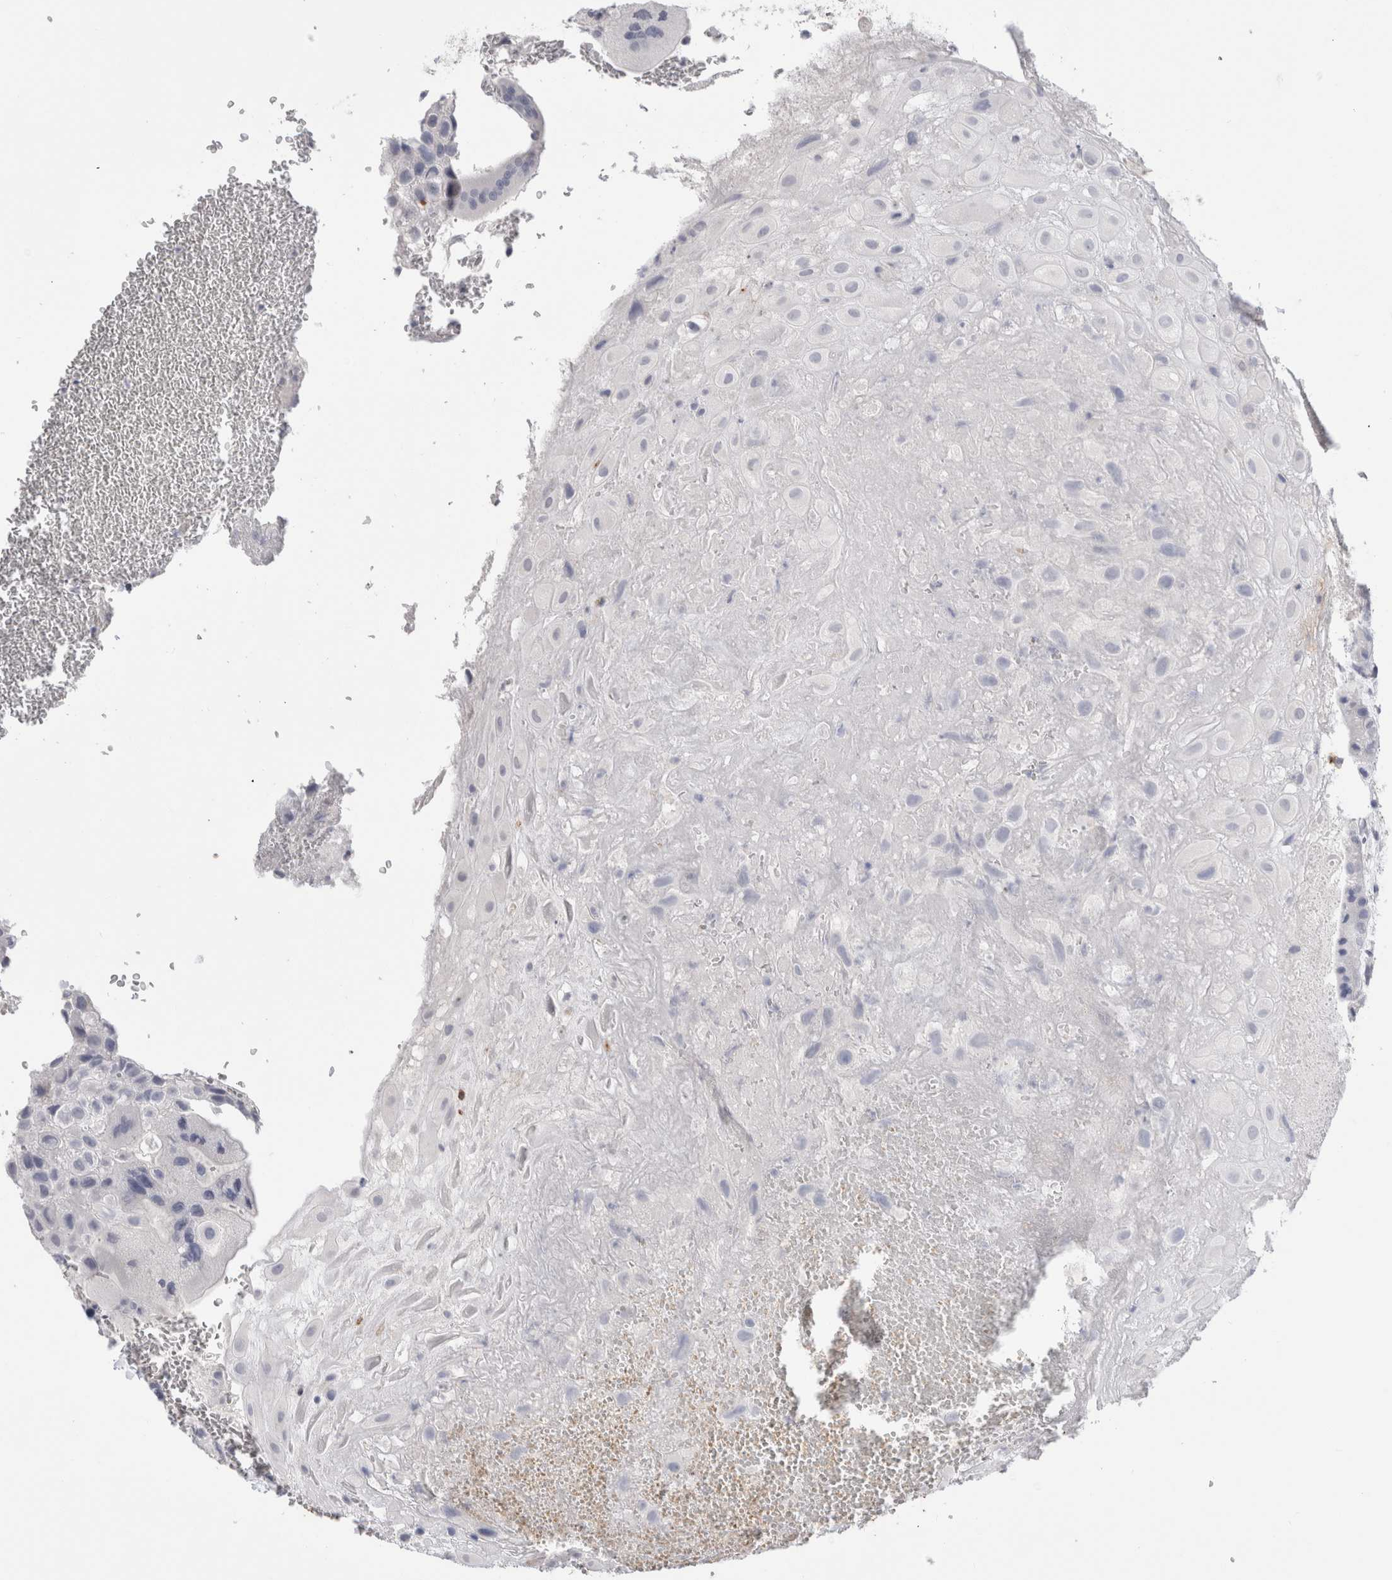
{"staining": {"intensity": "negative", "quantity": "none", "location": "none"}, "tissue": "placenta", "cell_type": "Decidual cells", "image_type": "normal", "snomed": [{"axis": "morphology", "description": "Normal tissue, NOS"}, {"axis": "topography", "description": "Placenta"}], "caption": "This histopathology image is of normal placenta stained with immunohistochemistry (IHC) to label a protein in brown with the nuclei are counter-stained blue. There is no expression in decidual cells.", "gene": "CD38", "patient": {"sex": "female", "age": 35}}